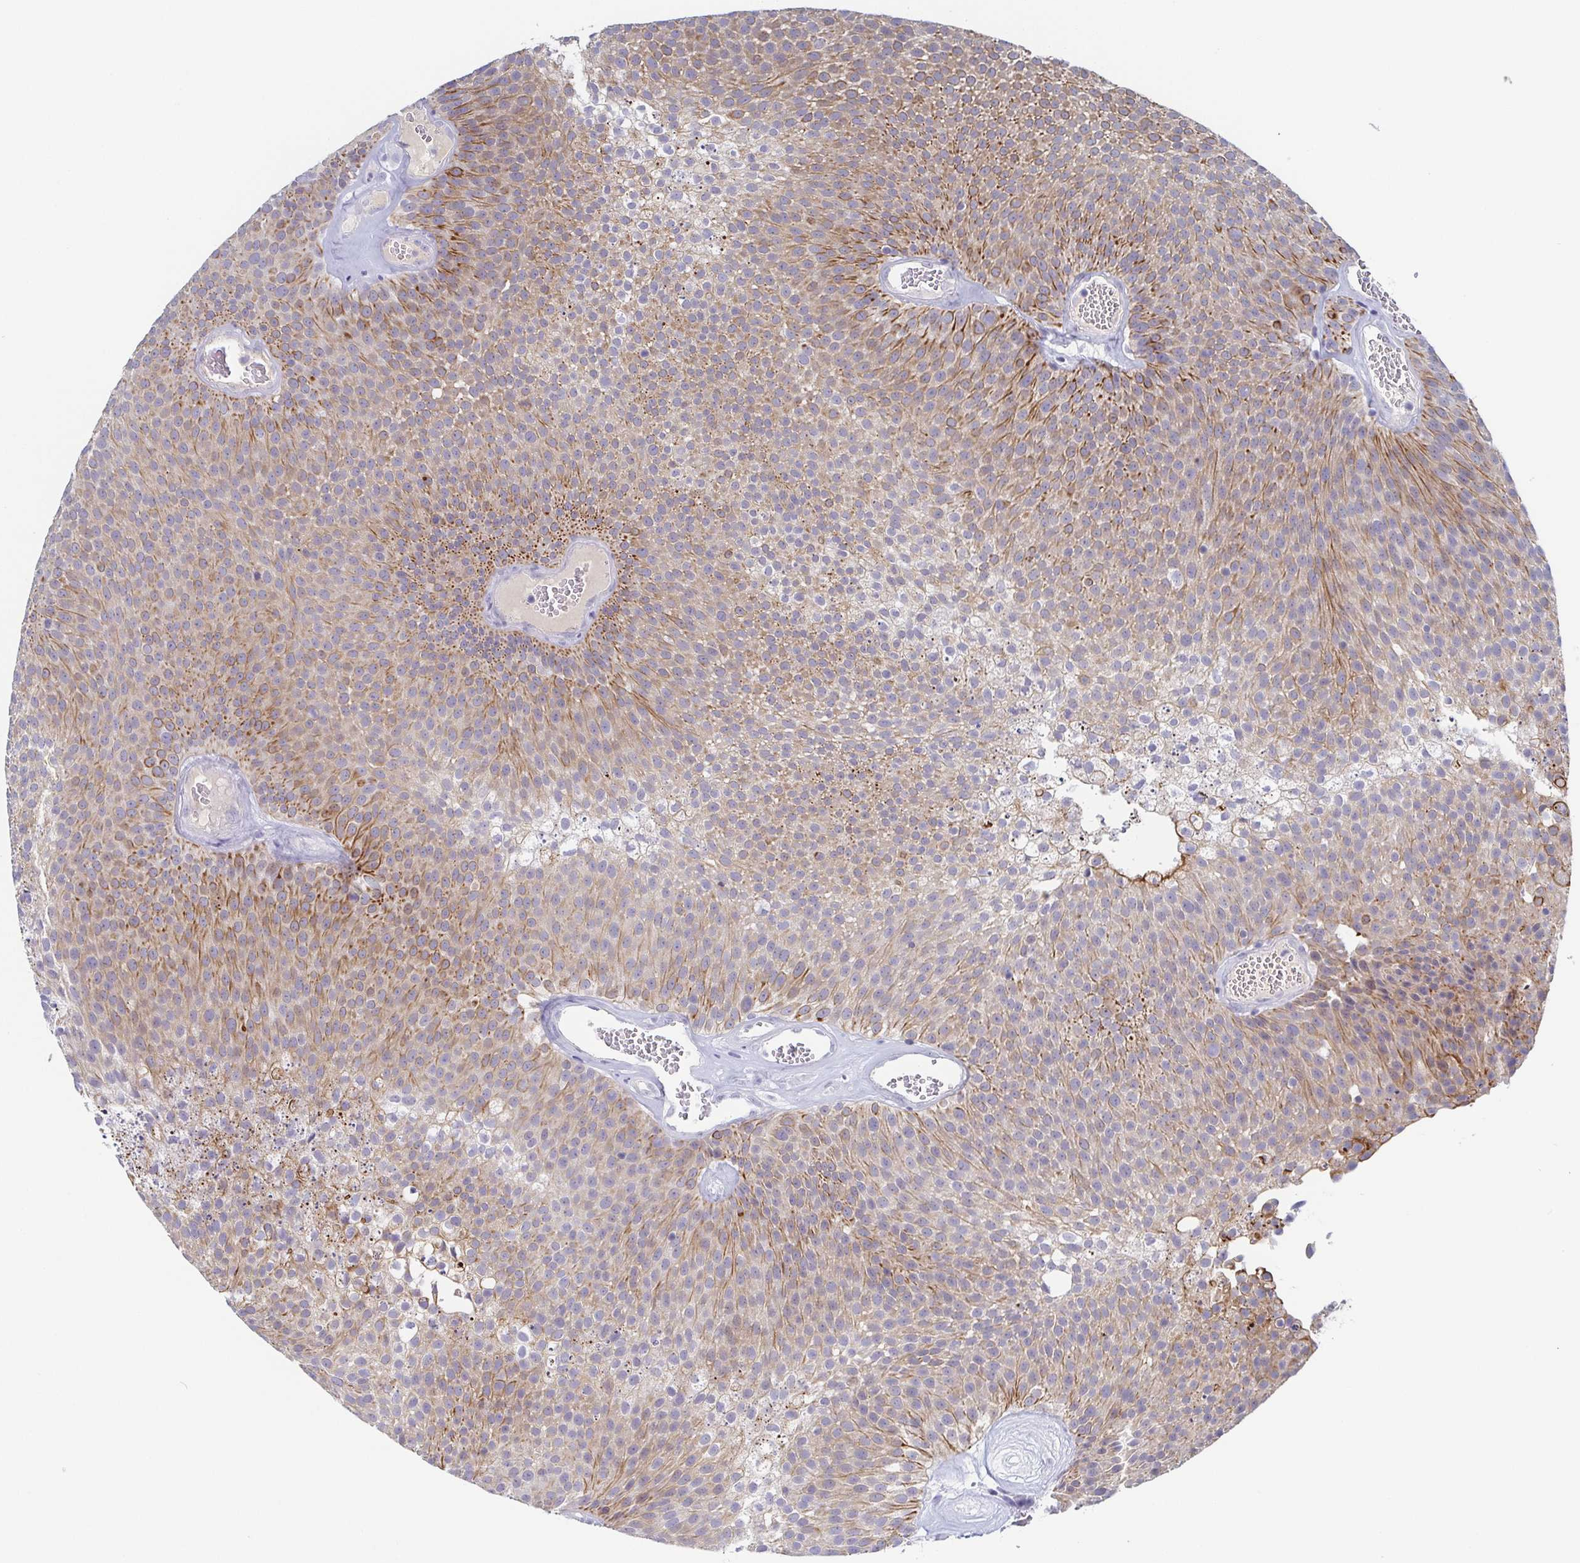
{"staining": {"intensity": "moderate", "quantity": ">75%", "location": "cytoplasmic/membranous"}, "tissue": "urothelial cancer", "cell_type": "Tumor cells", "image_type": "cancer", "snomed": [{"axis": "morphology", "description": "Urothelial carcinoma, Low grade"}, {"axis": "topography", "description": "Urinary bladder"}], "caption": "DAB (3,3'-diaminobenzidine) immunohistochemical staining of human urothelial cancer demonstrates moderate cytoplasmic/membranous protein positivity in about >75% of tumor cells. (DAB IHC with brightfield microscopy, high magnification).", "gene": "RHOV", "patient": {"sex": "female", "age": 79}}